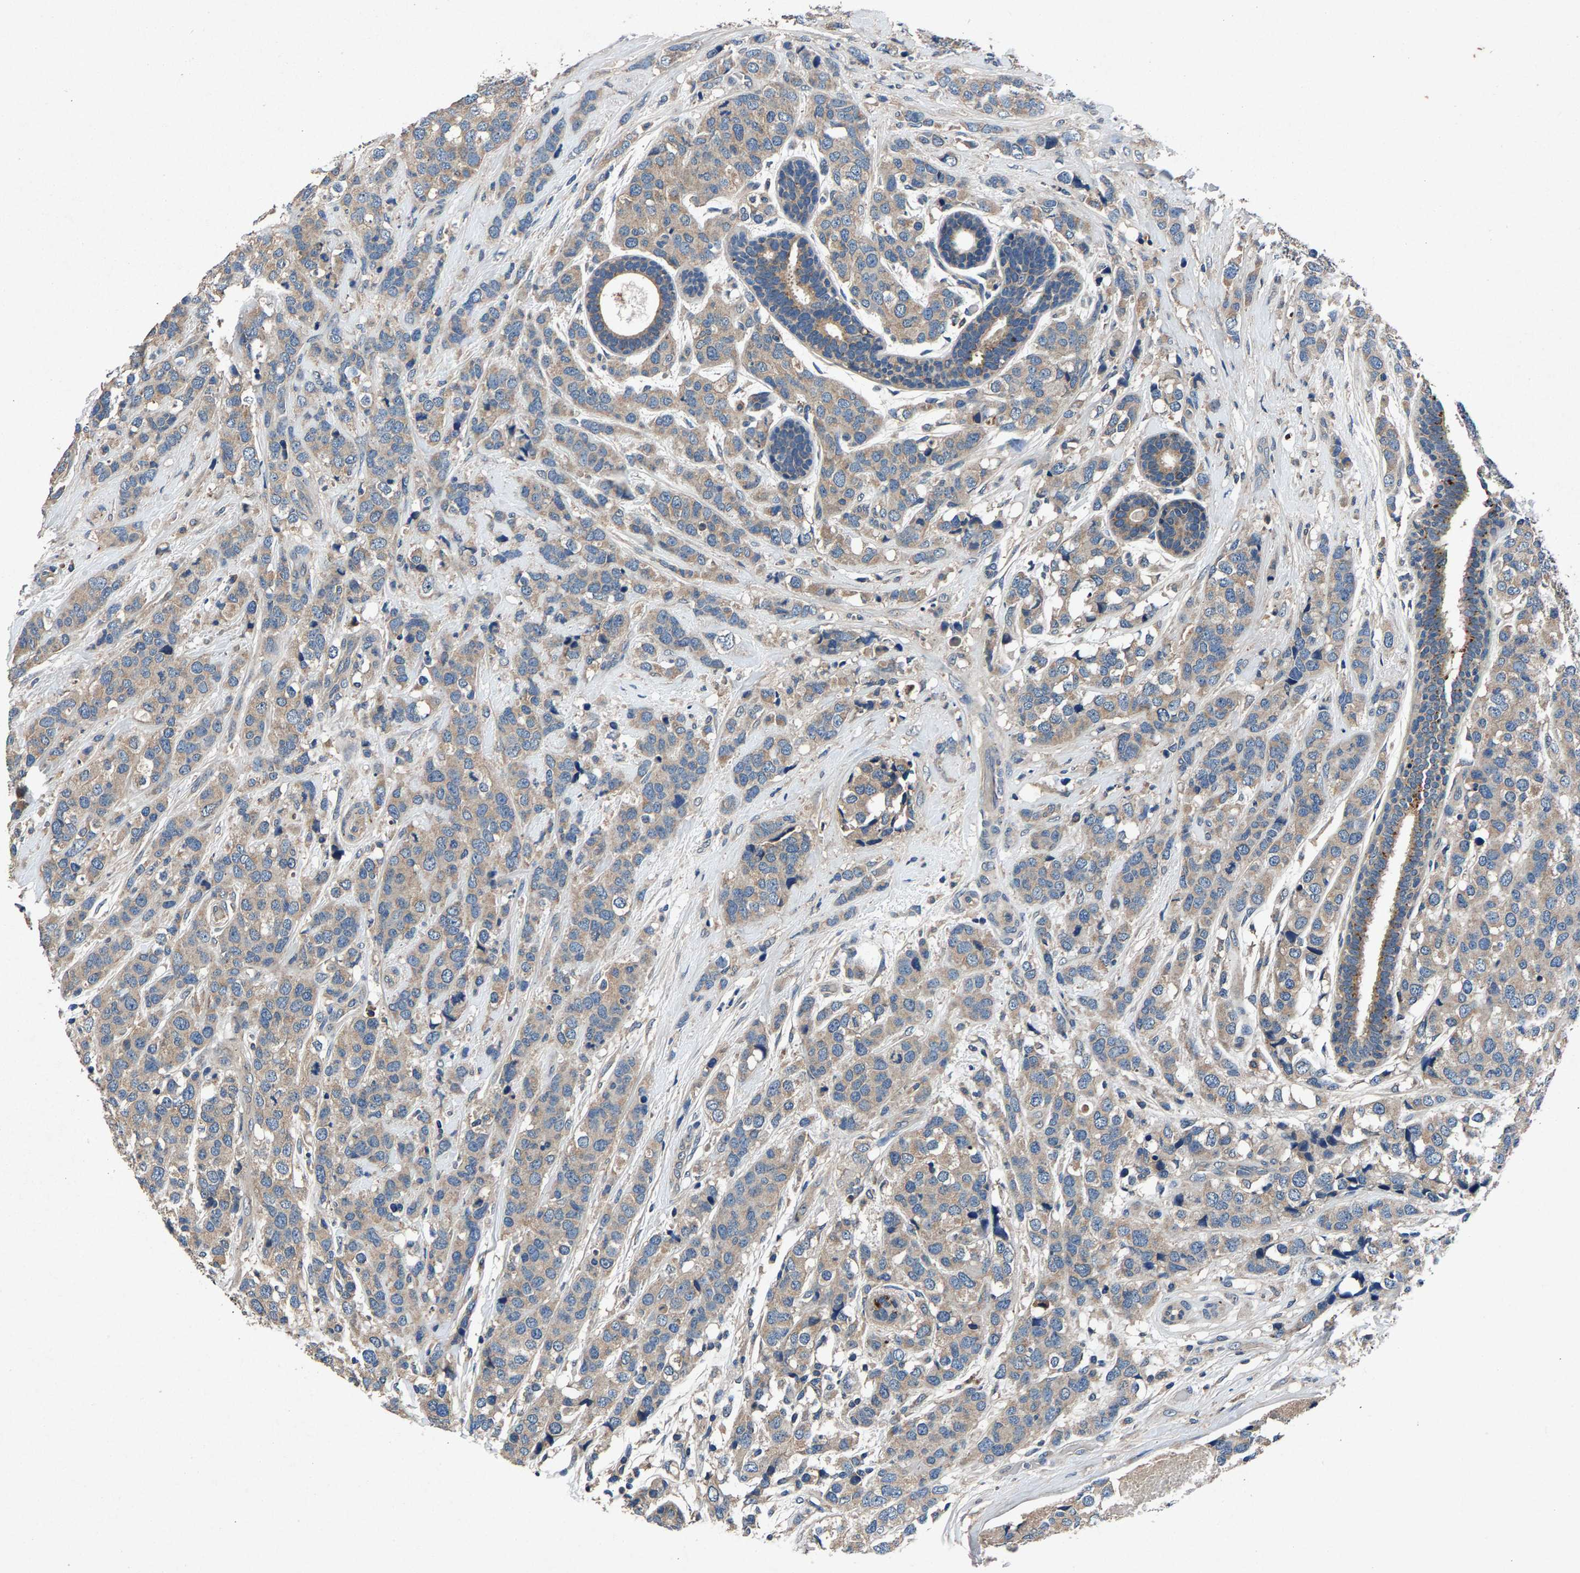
{"staining": {"intensity": "weak", "quantity": "25%-75%", "location": "cytoplasmic/membranous"}, "tissue": "breast cancer", "cell_type": "Tumor cells", "image_type": "cancer", "snomed": [{"axis": "morphology", "description": "Lobular carcinoma"}, {"axis": "topography", "description": "Breast"}], "caption": "Immunohistochemistry photomicrograph of neoplastic tissue: breast cancer (lobular carcinoma) stained using immunohistochemistry reveals low levels of weak protein expression localized specifically in the cytoplasmic/membranous of tumor cells, appearing as a cytoplasmic/membranous brown color.", "gene": "PRXL2C", "patient": {"sex": "female", "age": 59}}